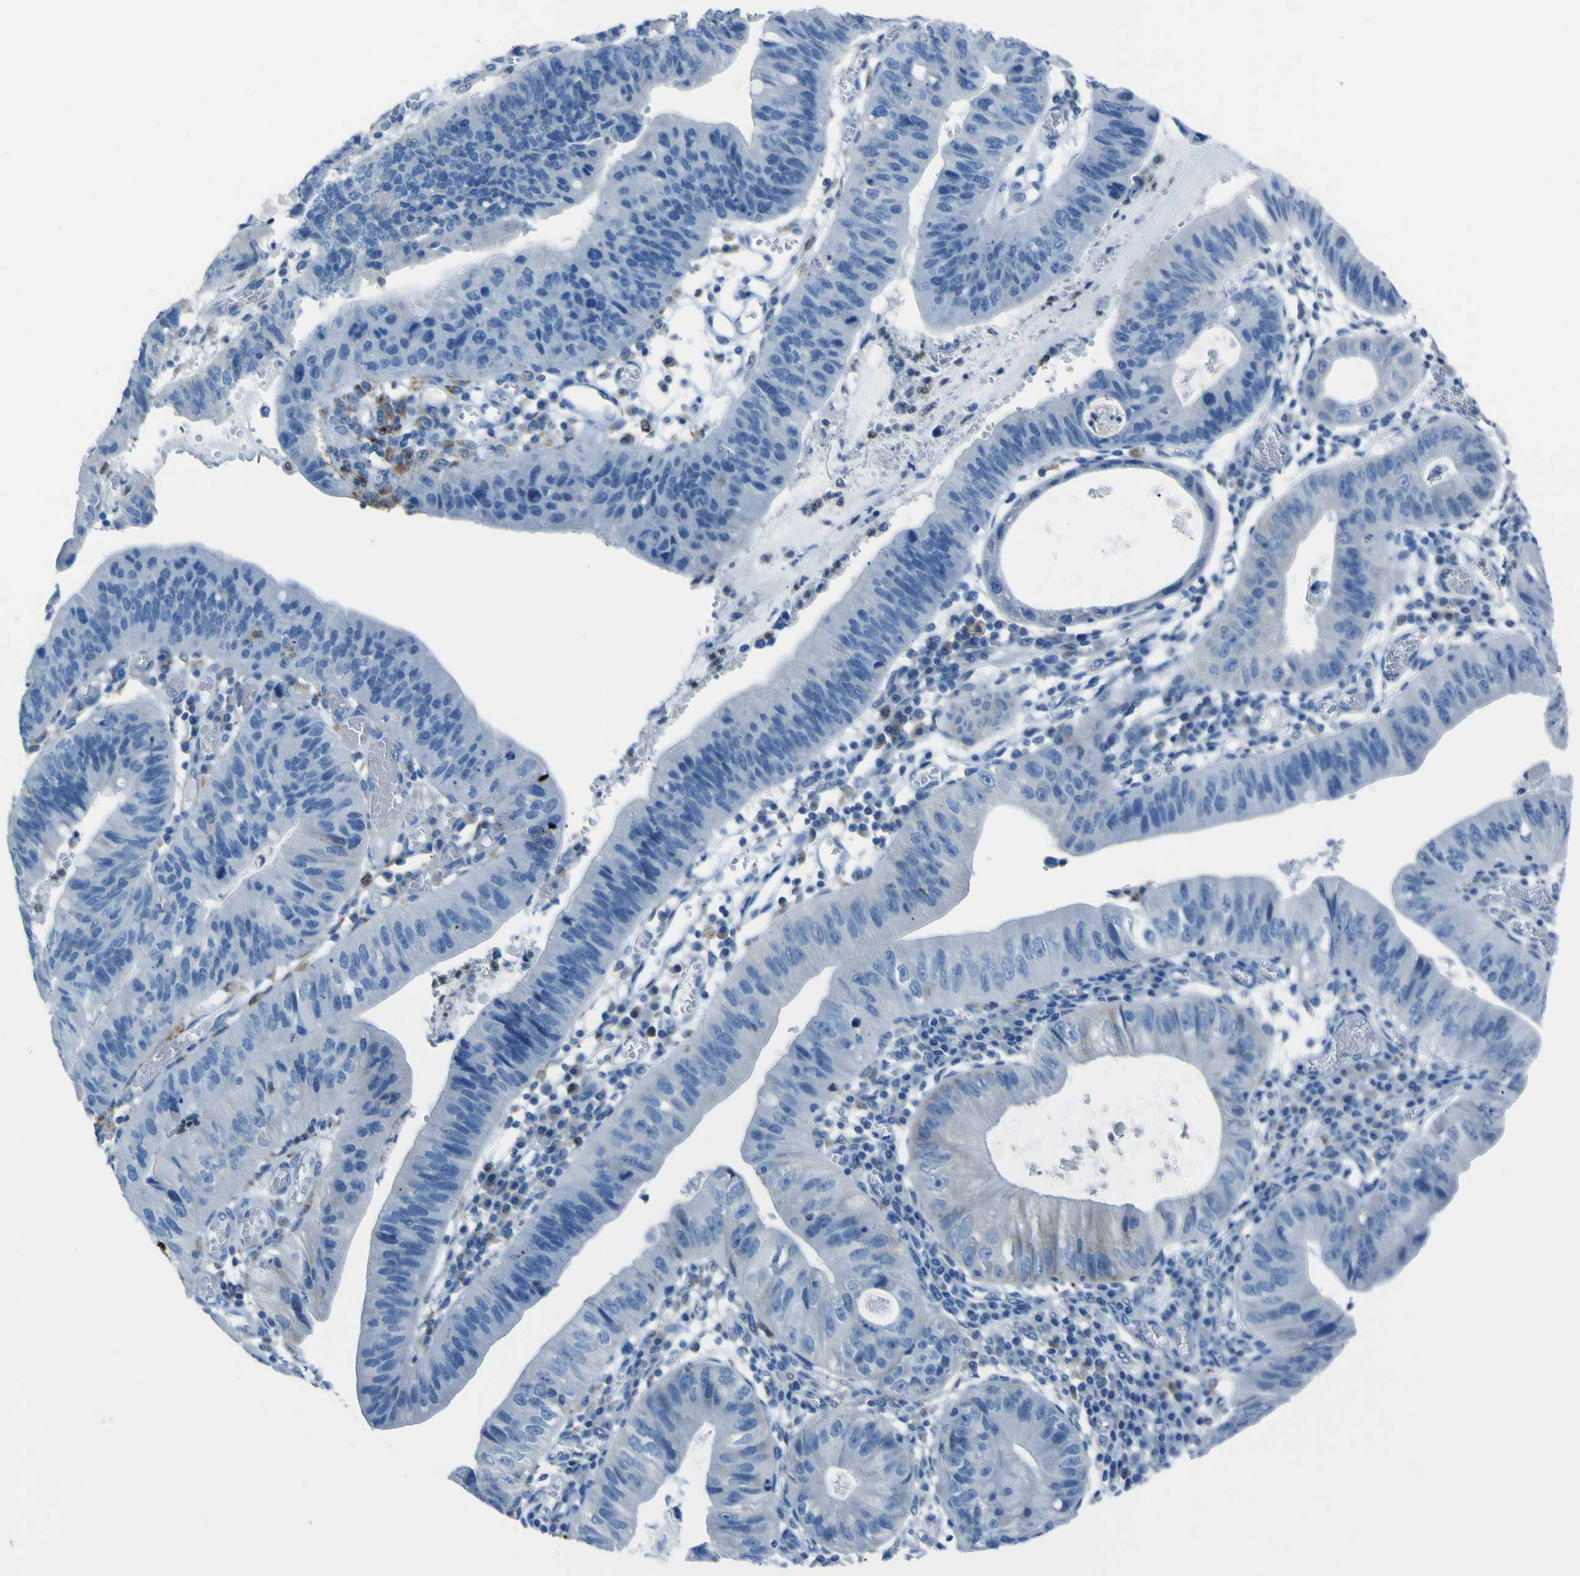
{"staining": {"intensity": "negative", "quantity": "none", "location": "none"}, "tissue": "stomach cancer", "cell_type": "Tumor cells", "image_type": "cancer", "snomed": [{"axis": "morphology", "description": "Adenocarcinoma, NOS"}, {"axis": "topography", "description": "Stomach"}], "caption": "DAB (3,3'-diaminobenzidine) immunohistochemical staining of human stomach cancer displays no significant staining in tumor cells.", "gene": "ACSL1", "patient": {"sex": "male", "age": 59}}